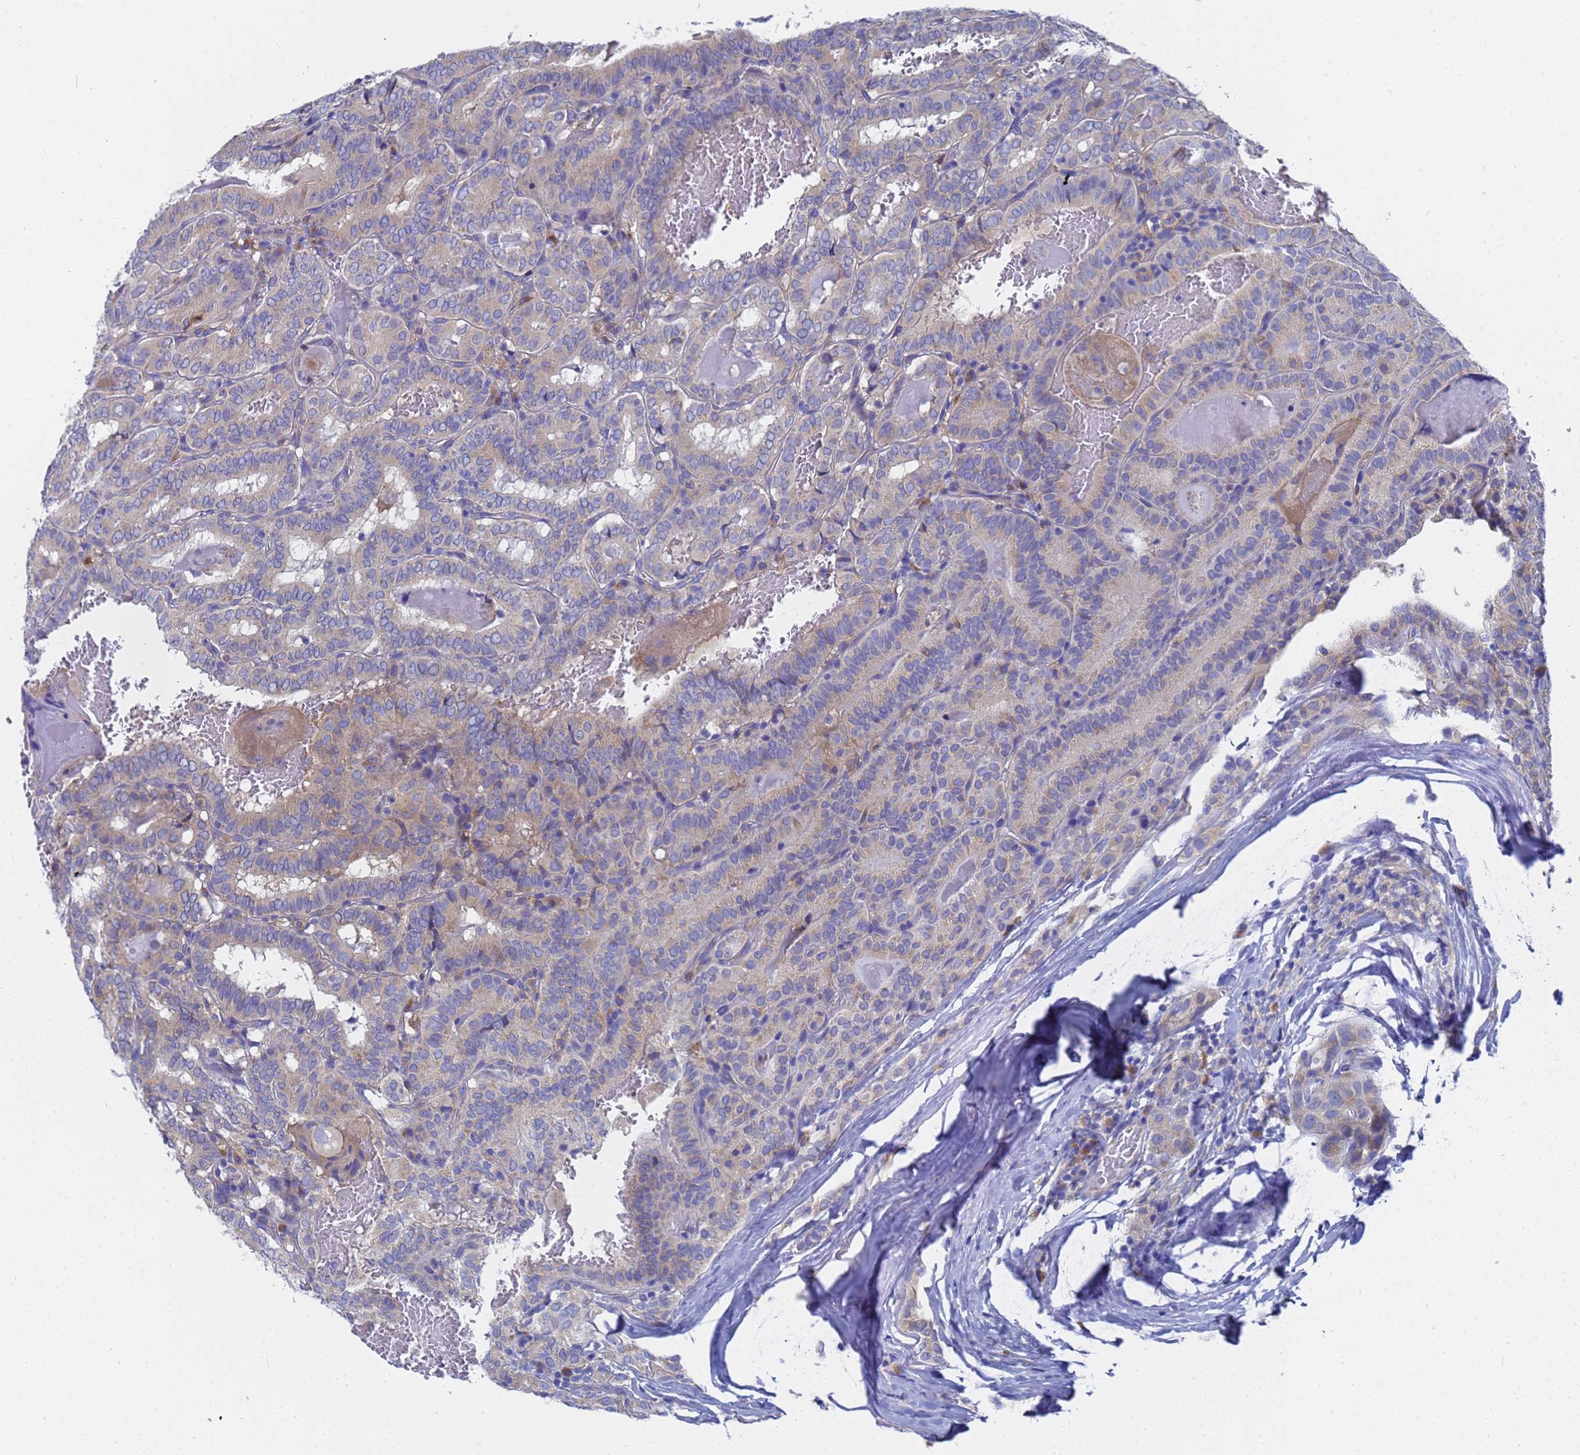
{"staining": {"intensity": "weak", "quantity": "<25%", "location": "cytoplasmic/membranous"}, "tissue": "thyroid cancer", "cell_type": "Tumor cells", "image_type": "cancer", "snomed": [{"axis": "morphology", "description": "Papillary adenocarcinoma, NOS"}, {"axis": "topography", "description": "Thyroid gland"}], "caption": "Tumor cells show no significant staining in thyroid cancer (papillary adenocarcinoma).", "gene": "TM4SF4", "patient": {"sex": "female", "age": 72}}